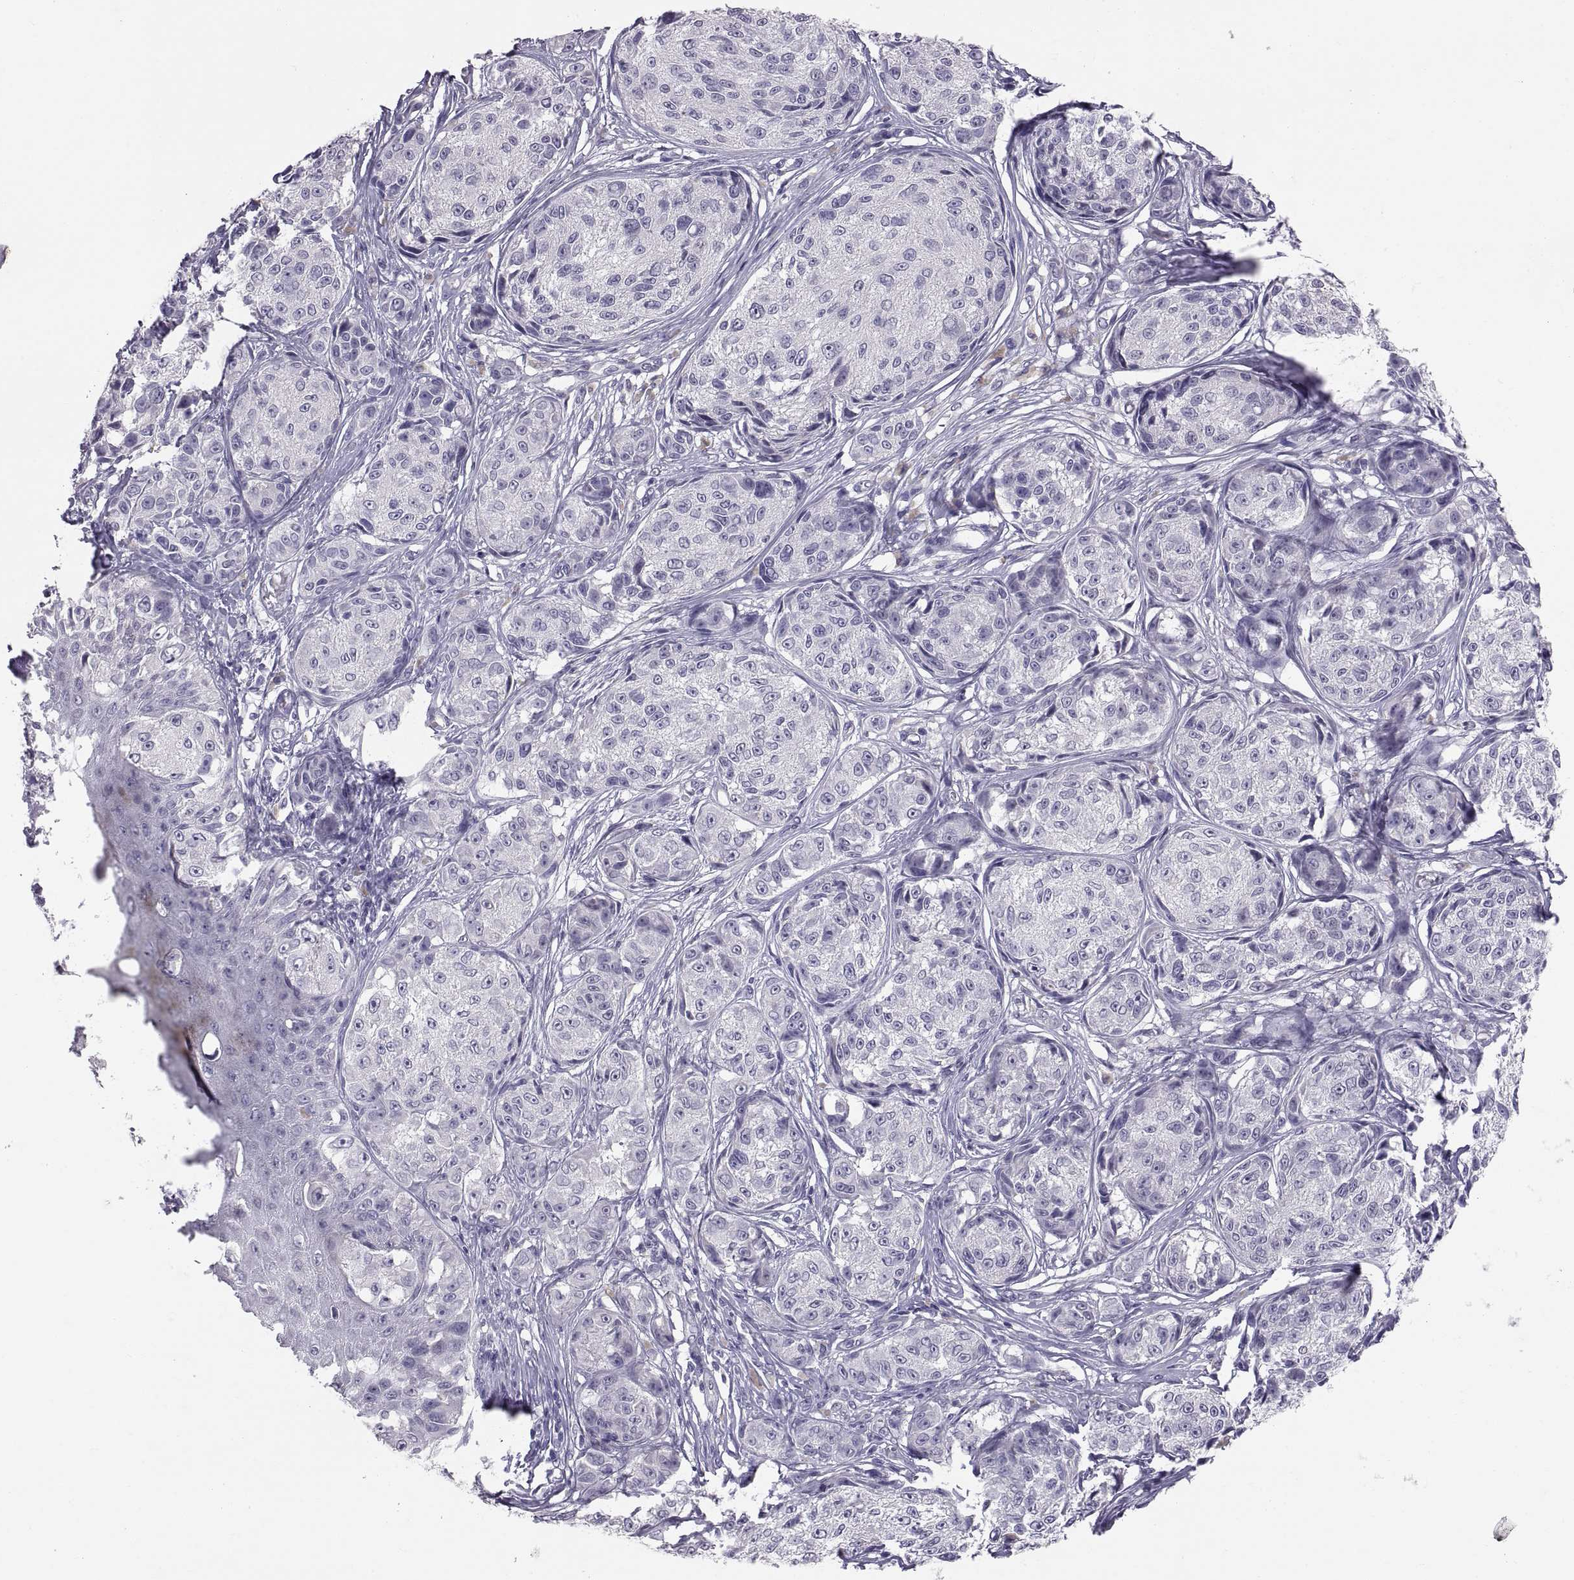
{"staining": {"intensity": "negative", "quantity": "none", "location": "none"}, "tissue": "melanoma", "cell_type": "Tumor cells", "image_type": "cancer", "snomed": [{"axis": "morphology", "description": "Malignant melanoma, NOS"}, {"axis": "topography", "description": "Skin"}], "caption": "Image shows no significant protein expression in tumor cells of melanoma.", "gene": "PTN", "patient": {"sex": "male", "age": 61}}